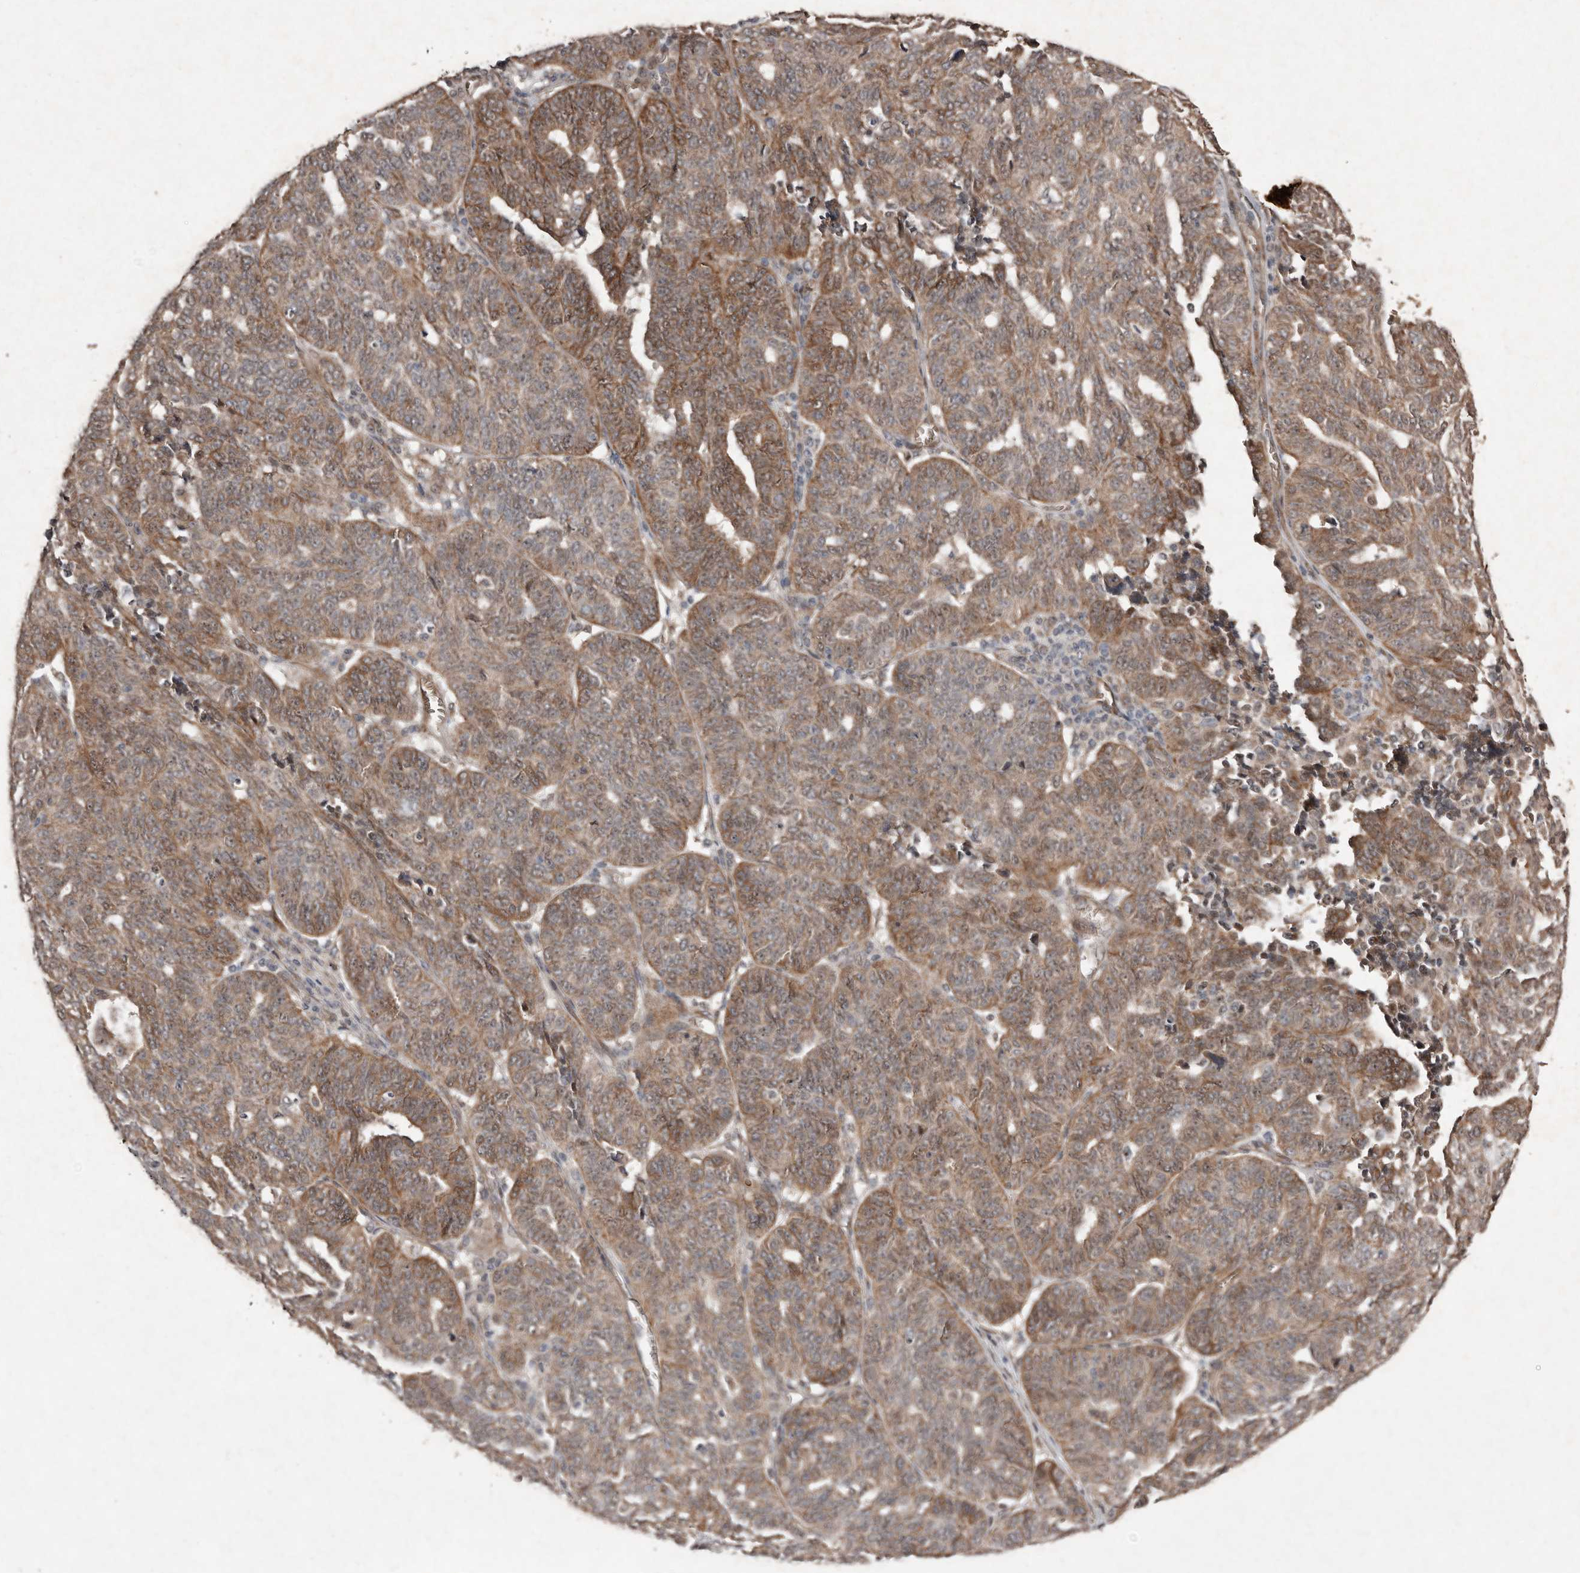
{"staining": {"intensity": "moderate", "quantity": ">75%", "location": "cytoplasmic/membranous"}, "tissue": "ovarian cancer", "cell_type": "Tumor cells", "image_type": "cancer", "snomed": [{"axis": "morphology", "description": "Cystadenocarcinoma, serous, NOS"}, {"axis": "topography", "description": "Ovary"}], "caption": "Moderate cytoplasmic/membranous expression for a protein is present in about >75% of tumor cells of serous cystadenocarcinoma (ovarian) using immunohistochemistry (IHC).", "gene": "DIP2C", "patient": {"sex": "female", "age": 59}}